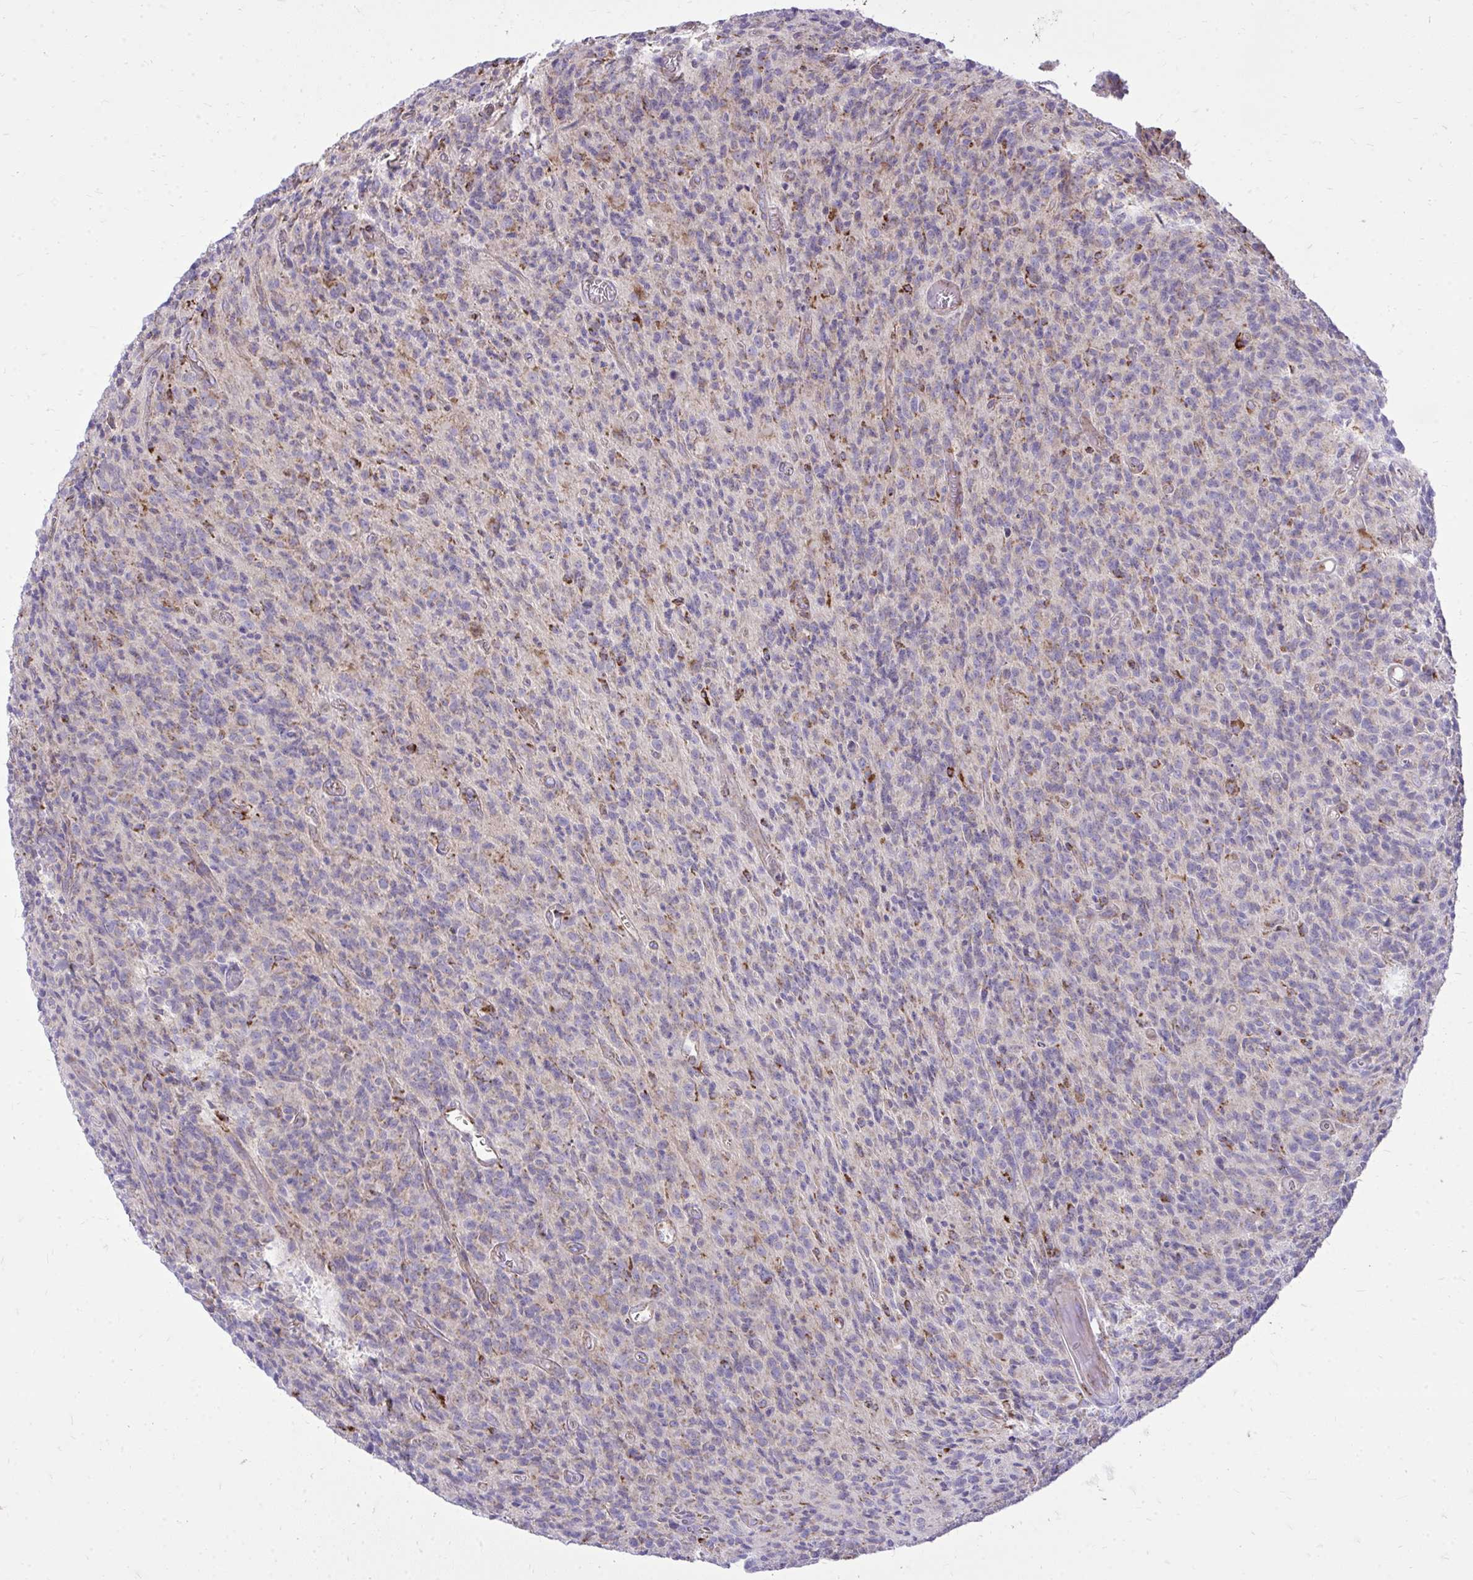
{"staining": {"intensity": "negative", "quantity": "none", "location": "none"}, "tissue": "glioma", "cell_type": "Tumor cells", "image_type": "cancer", "snomed": [{"axis": "morphology", "description": "Glioma, malignant, High grade"}, {"axis": "topography", "description": "Brain"}], "caption": "DAB immunohistochemical staining of human glioma demonstrates no significant staining in tumor cells. (DAB (3,3'-diaminobenzidine) immunohistochemistry with hematoxylin counter stain).", "gene": "SPTBN2", "patient": {"sex": "male", "age": 76}}